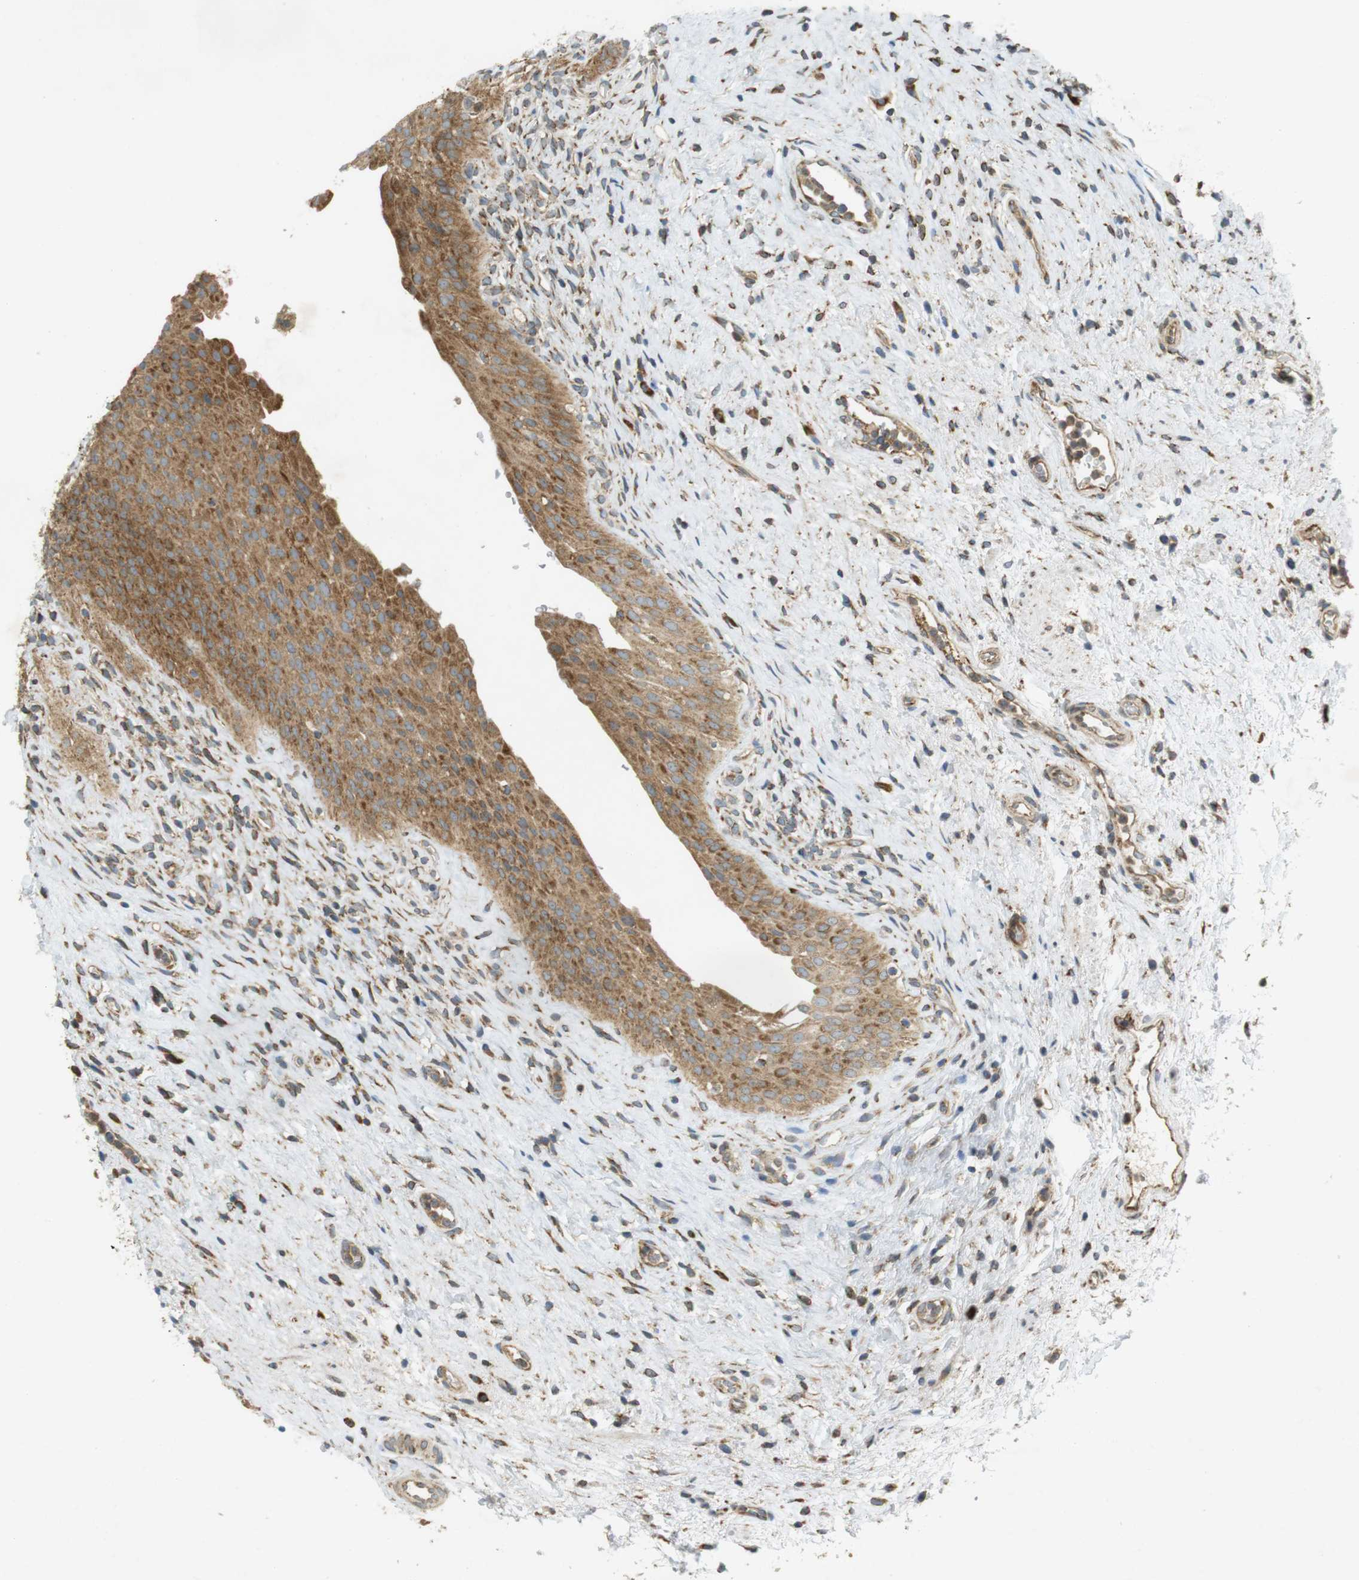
{"staining": {"intensity": "moderate", "quantity": ">75%", "location": "cytoplasmic/membranous"}, "tissue": "urinary bladder", "cell_type": "Urothelial cells", "image_type": "normal", "snomed": [{"axis": "morphology", "description": "Normal tissue, NOS"}, {"axis": "morphology", "description": "Urothelial carcinoma, High grade"}, {"axis": "topography", "description": "Urinary bladder"}], "caption": "Immunohistochemical staining of benign human urinary bladder reveals >75% levels of moderate cytoplasmic/membranous protein positivity in about >75% of urothelial cells.", "gene": "SLC41A1", "patient": {"sex": "male", "age": 46}}